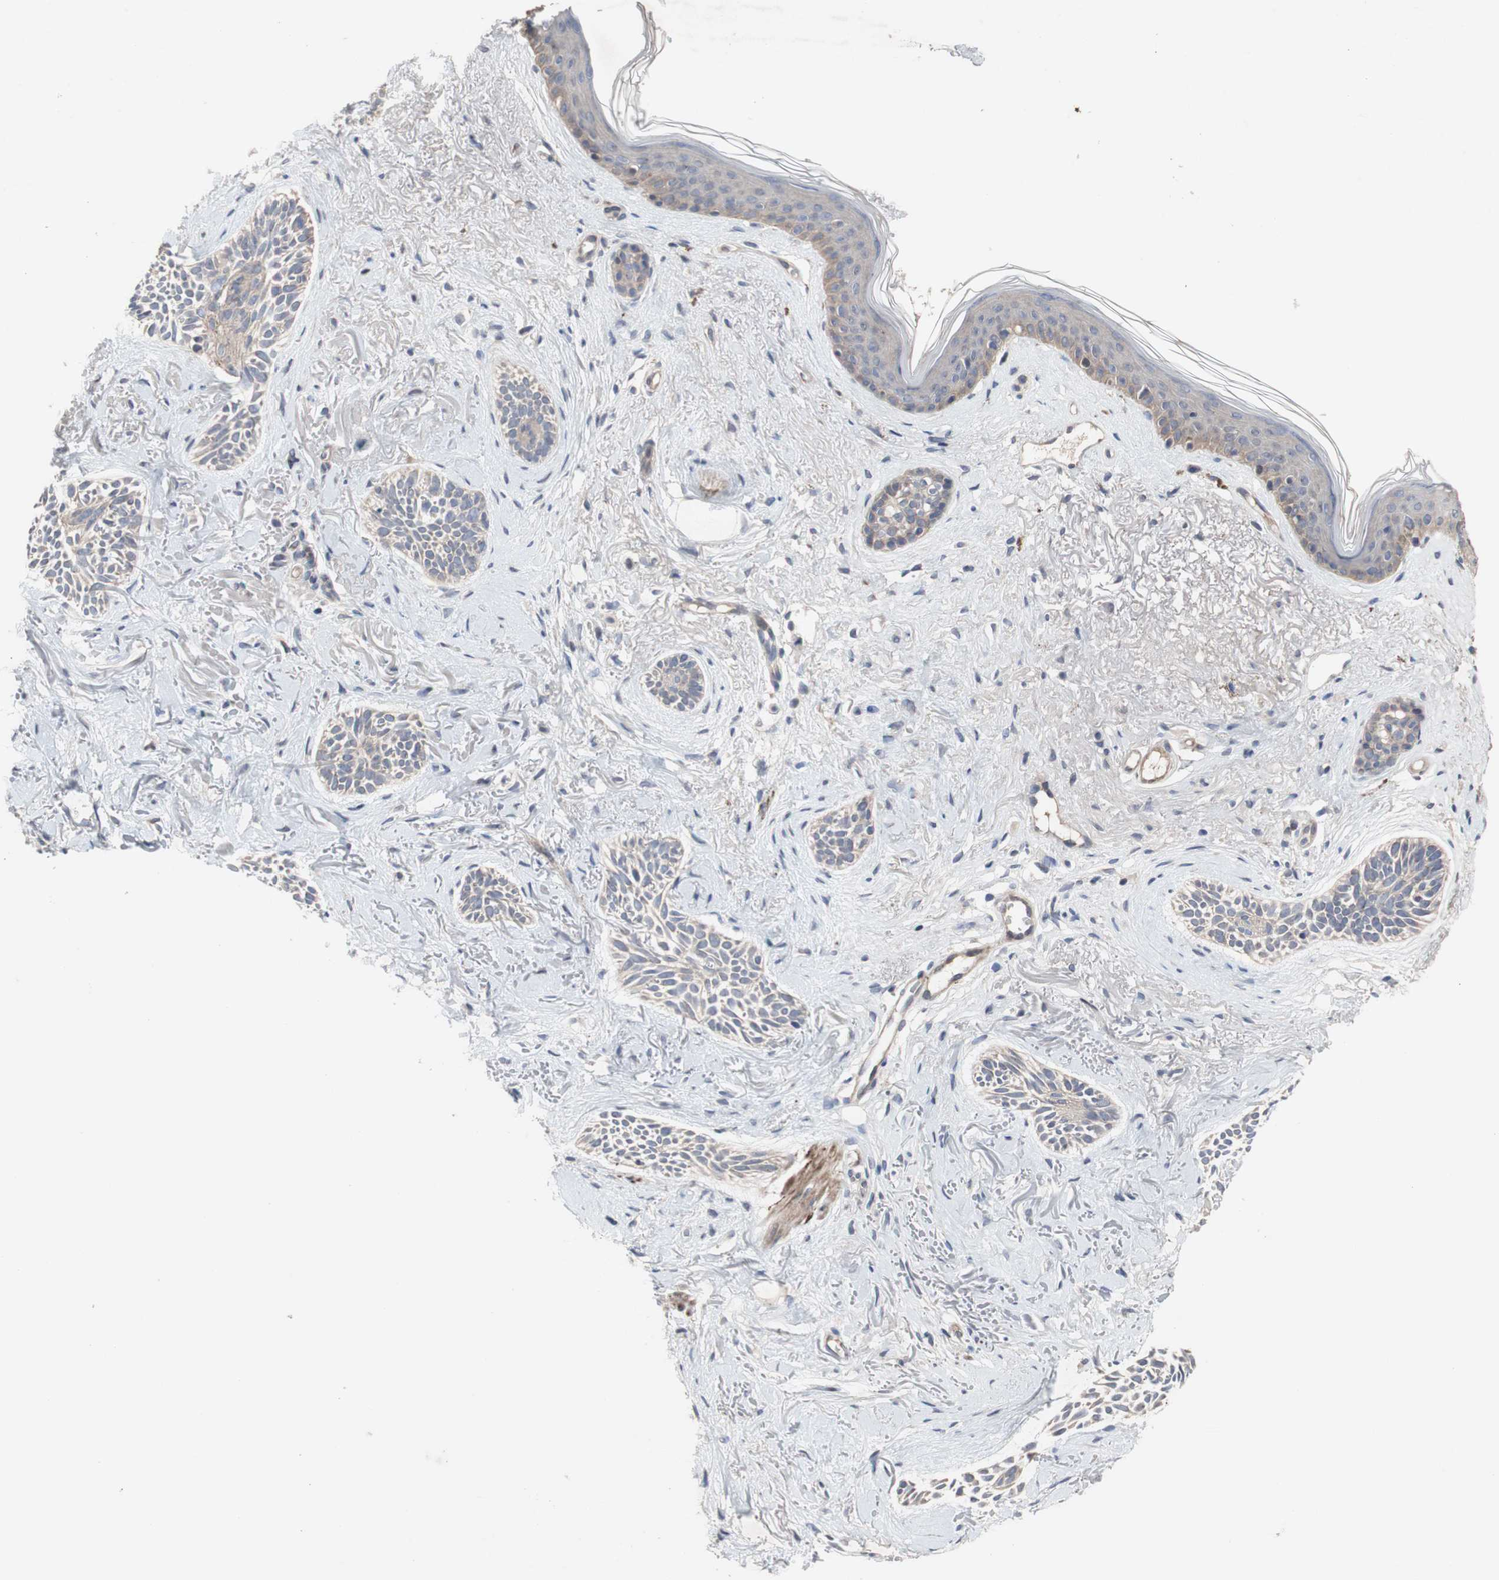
{"staining": {"intensity": "weak", "quantity": "25%-75%", "location": "cytoplasmic/membranous"}, "tissue": "skin cancer", "cell_type": "Tumor cells", "image_type": "cancer", "snomed": [{"axis": "morphology", "description": "Normal tissue, NOS"}, {"axis": "morphology", "description": "Basal cell carcinoma"}, {"axis": "topography", "description": "Skin"}], "caption": "This image displays basal cell carcinoma (skin) stained with immunohistochemistry to label a protein in brown. The cytoplasmic/membranous of tumor cells show weak positivity for the protein. Nuclei are counter-stained blue.", "gene": "OAZ1", "patient": {"sex": "female", "age": 84}}